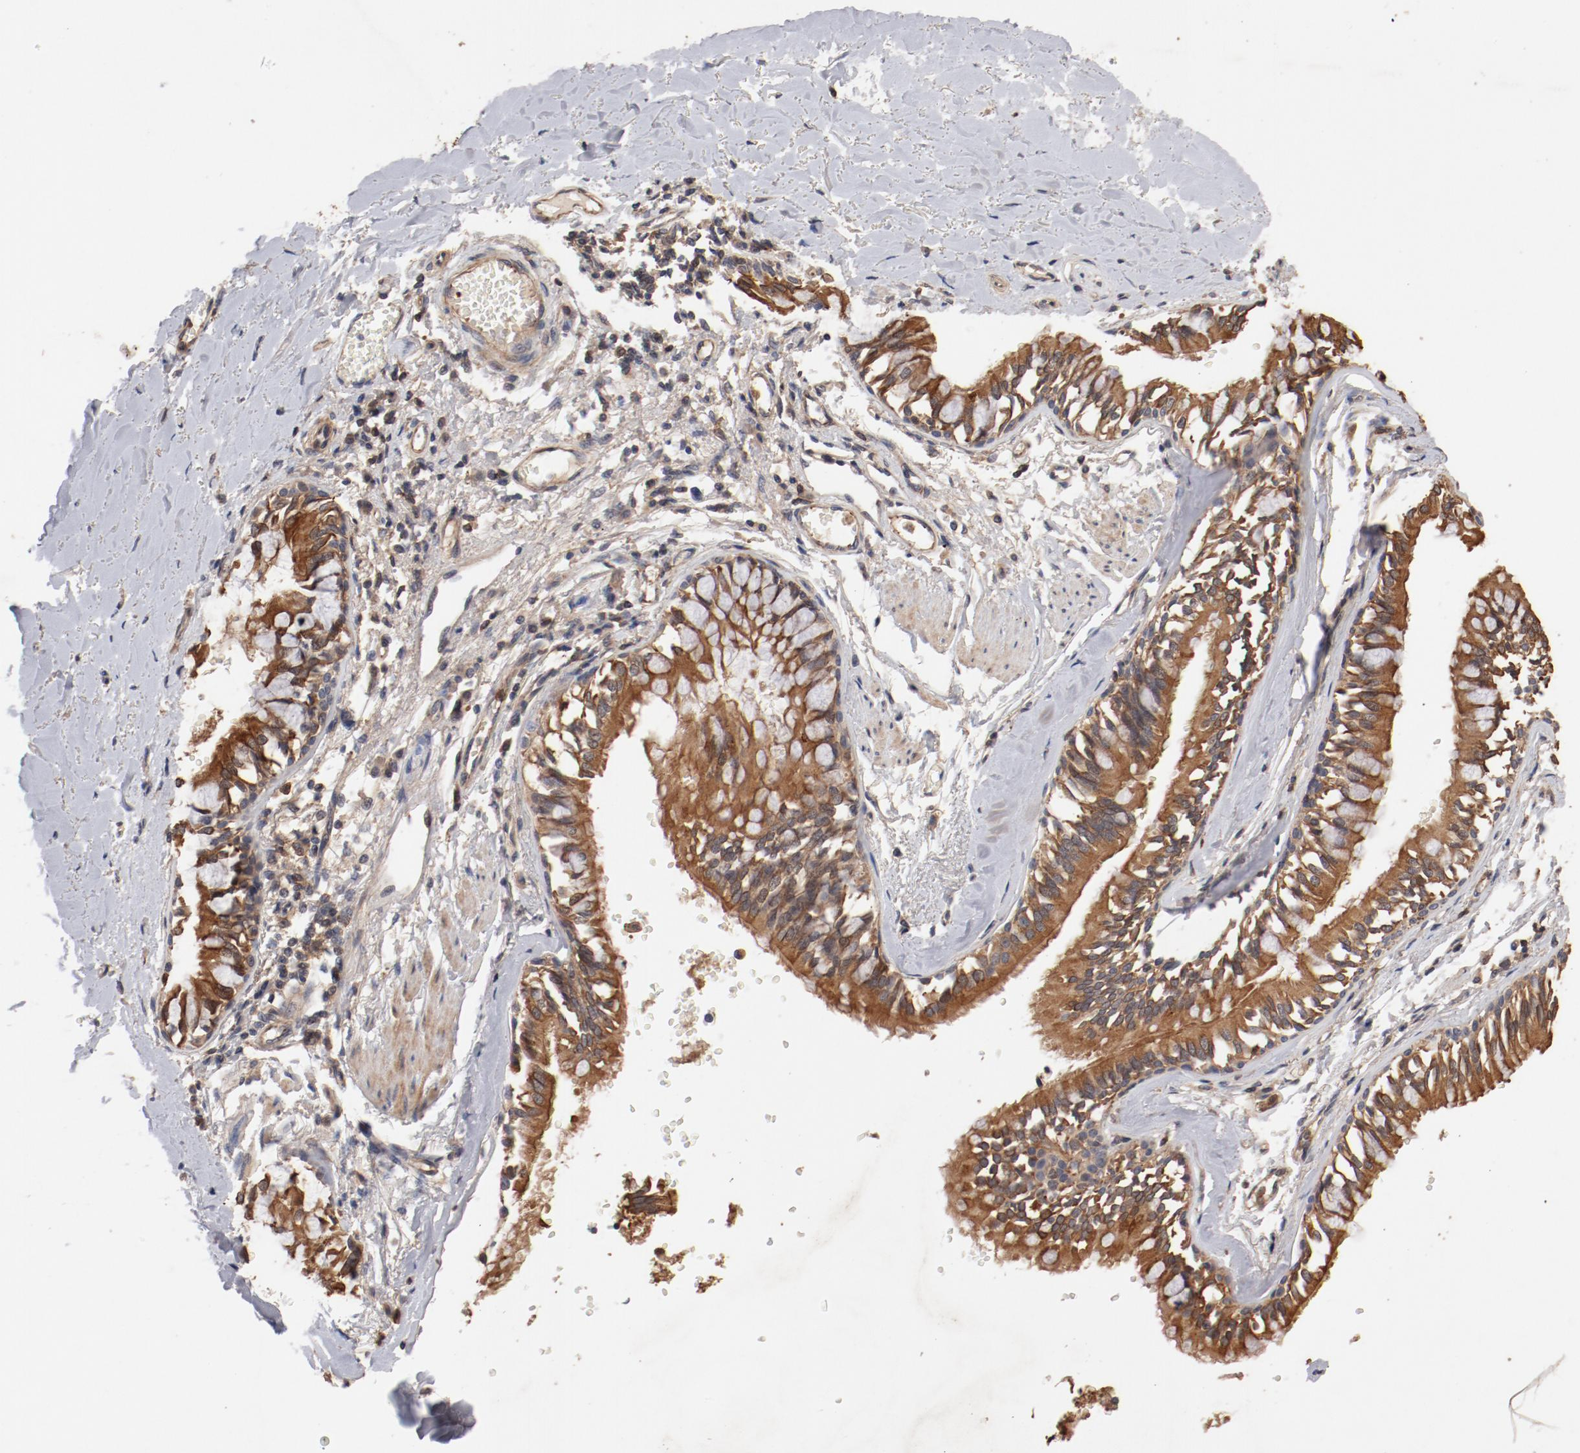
{"staining": {"intensity": "moderate", "quantity": ">75%", "location": "cytoplasmic/membranous"}, "tissue": "bronchus", "cell_type": "Respiratory epithelial cells", "image_type": "normal", "snomed": [{"axis": "morphology", "description": "Normal tissue, NOS"}, {"axis": "topography", "description": "Bronchus"}, {"axis": "topography", "description": "Lung"}], "caption": "Immunohistochemical staining of benign bronchus demonstrates moderate cytoplasmic/membranous protein positivity in approximately >75% of respiratory epithelial cells.", "gene": "GUF1", "patient": {"sex": "female", "age": 56}}